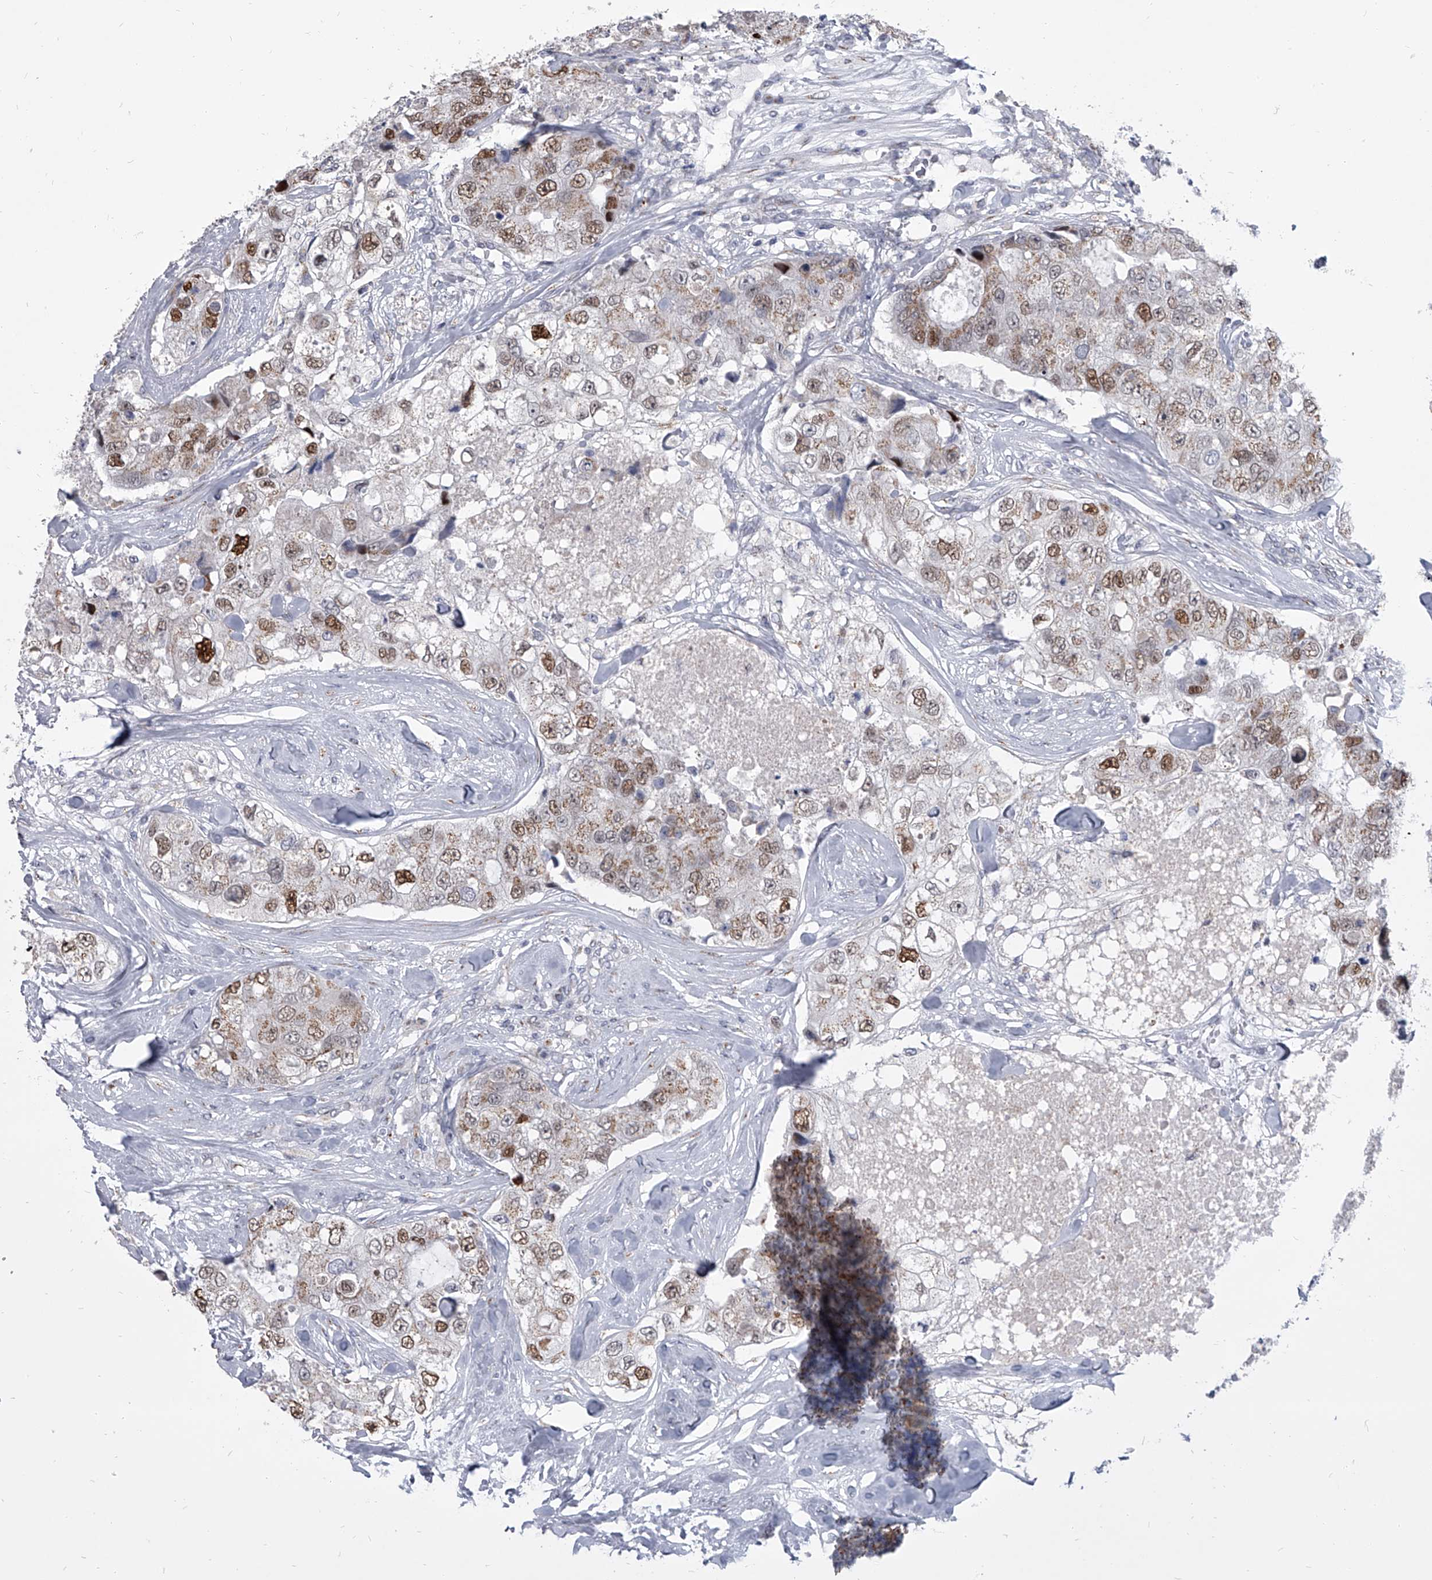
{"staining": {"intensity": "moderate", "quantity": "25%-75%", "location": "nuclear"}, "tissue": "breast cancer", "cell_type": "Tumor cells", "image_type": "cancer", "snomed": [{"axis": "morphology", "description": "Duct carcinoma"}, {"axis": "topography", "description": "Breast"}], "caption": "Protein staining reveals moderate nuclear staining in about 25%-75% of tumor cells in breast cancer.", "gene": "EVA1C", "patient": {"sex": "female", "age": 62}}